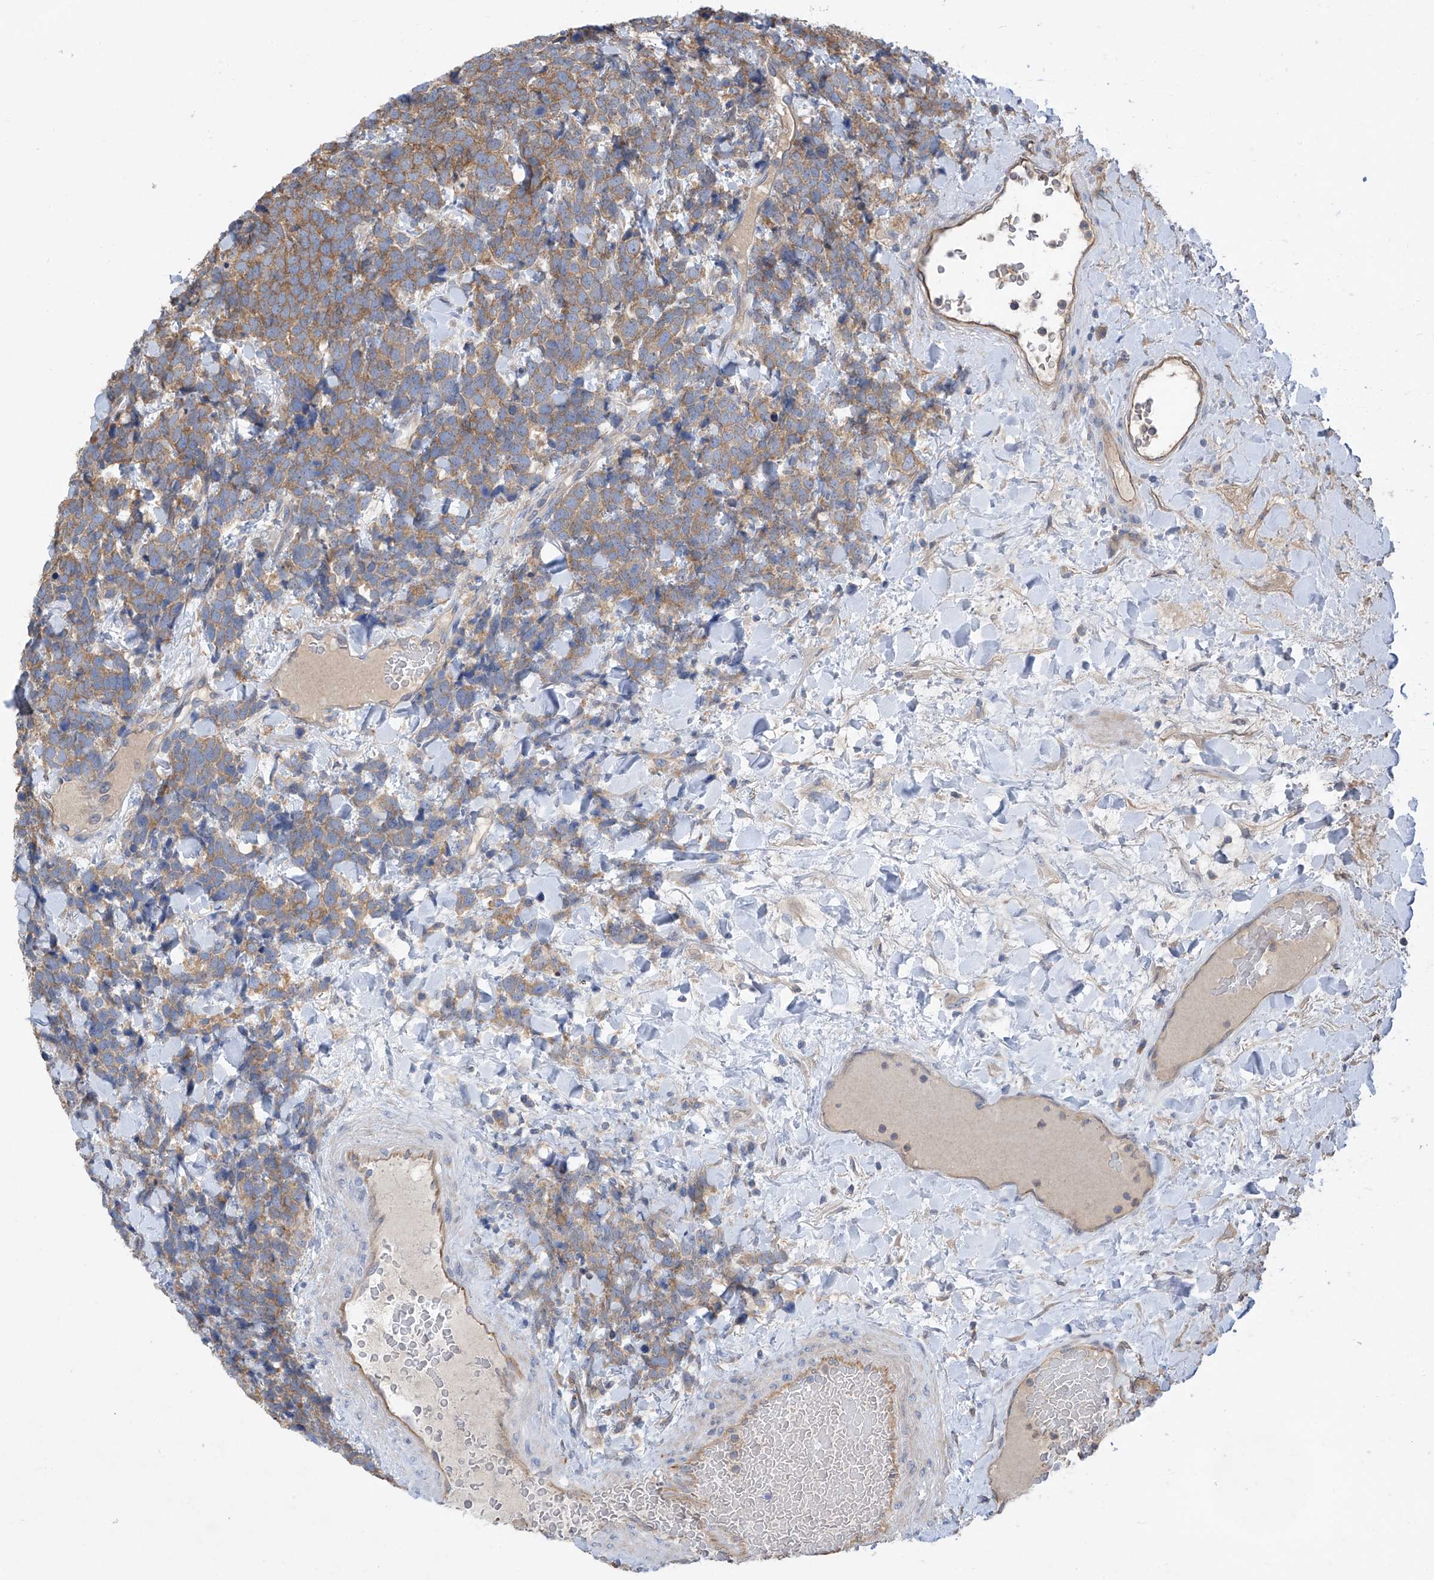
{"staining": {"intensity": "moderate", "quantity": ">75%", "location": "cytoplasmic/membranous"}, "tissue": "urothelial cancer", "cell_type": "Tumor cells", "image_type": "cancer", "snomed": [{"axis": "morphology", "description": "Urothelial carcinoma, High grade"}, {"axis": "topography", "description": "Urinary bladder"}], "caption": "A brown stain shows moderate cytoplasmic/membranous positivity of a protein in human urothelial cancer tumor cells.", "gene": "PHACTR4", "patient": {"sex": "female", "age": 82}}